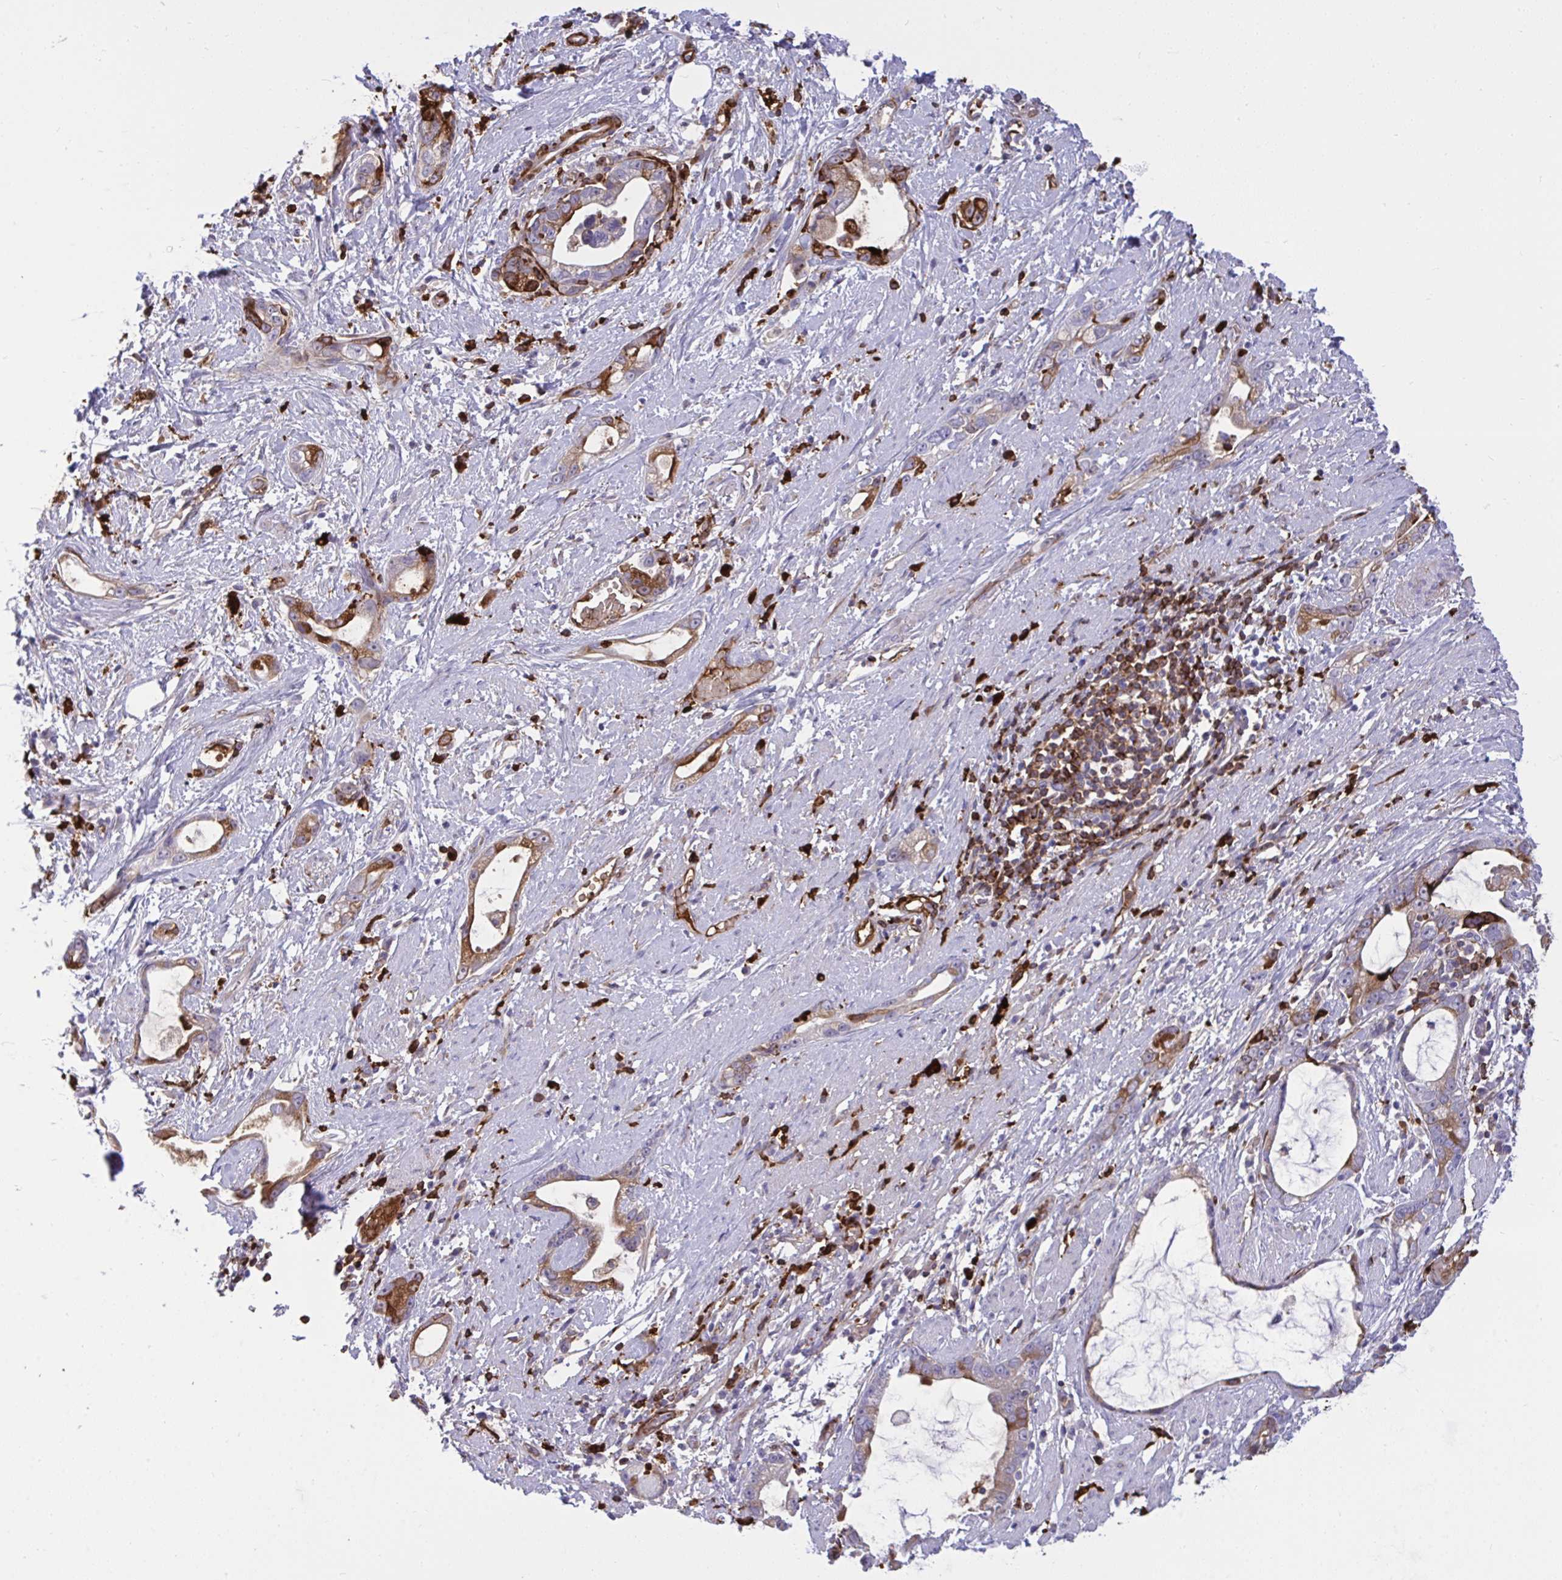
{"staining": {"intensity": "strong", "quantity": "25%-75%", "location": "cytoplasmic/membranous"}, "tissue": "stomach cancer", "cell_type": "Tumor cells", "image_type": "cancer", "snomed": [{"axis": "morphology", "description": "Adenocarcinoma, NOS"}, {"axis": "topography", "description": "Stomach"}], "caption": "Immunohistochemistry (IHC) staining of stomach cancer, which shows high levels of strong cytoplasmic/membranous expression in approximately 25%-75% of tumor cells indicating strong cytoplasmic/membranous protein expression. The staining was performed using DAB (3,3'-diaminobenzidine) (brown) for protein detection and nuclei were counterstained in hematoxylin (blue).", "gene": "F2", "patient": {"sex": "male", "age": 55}}